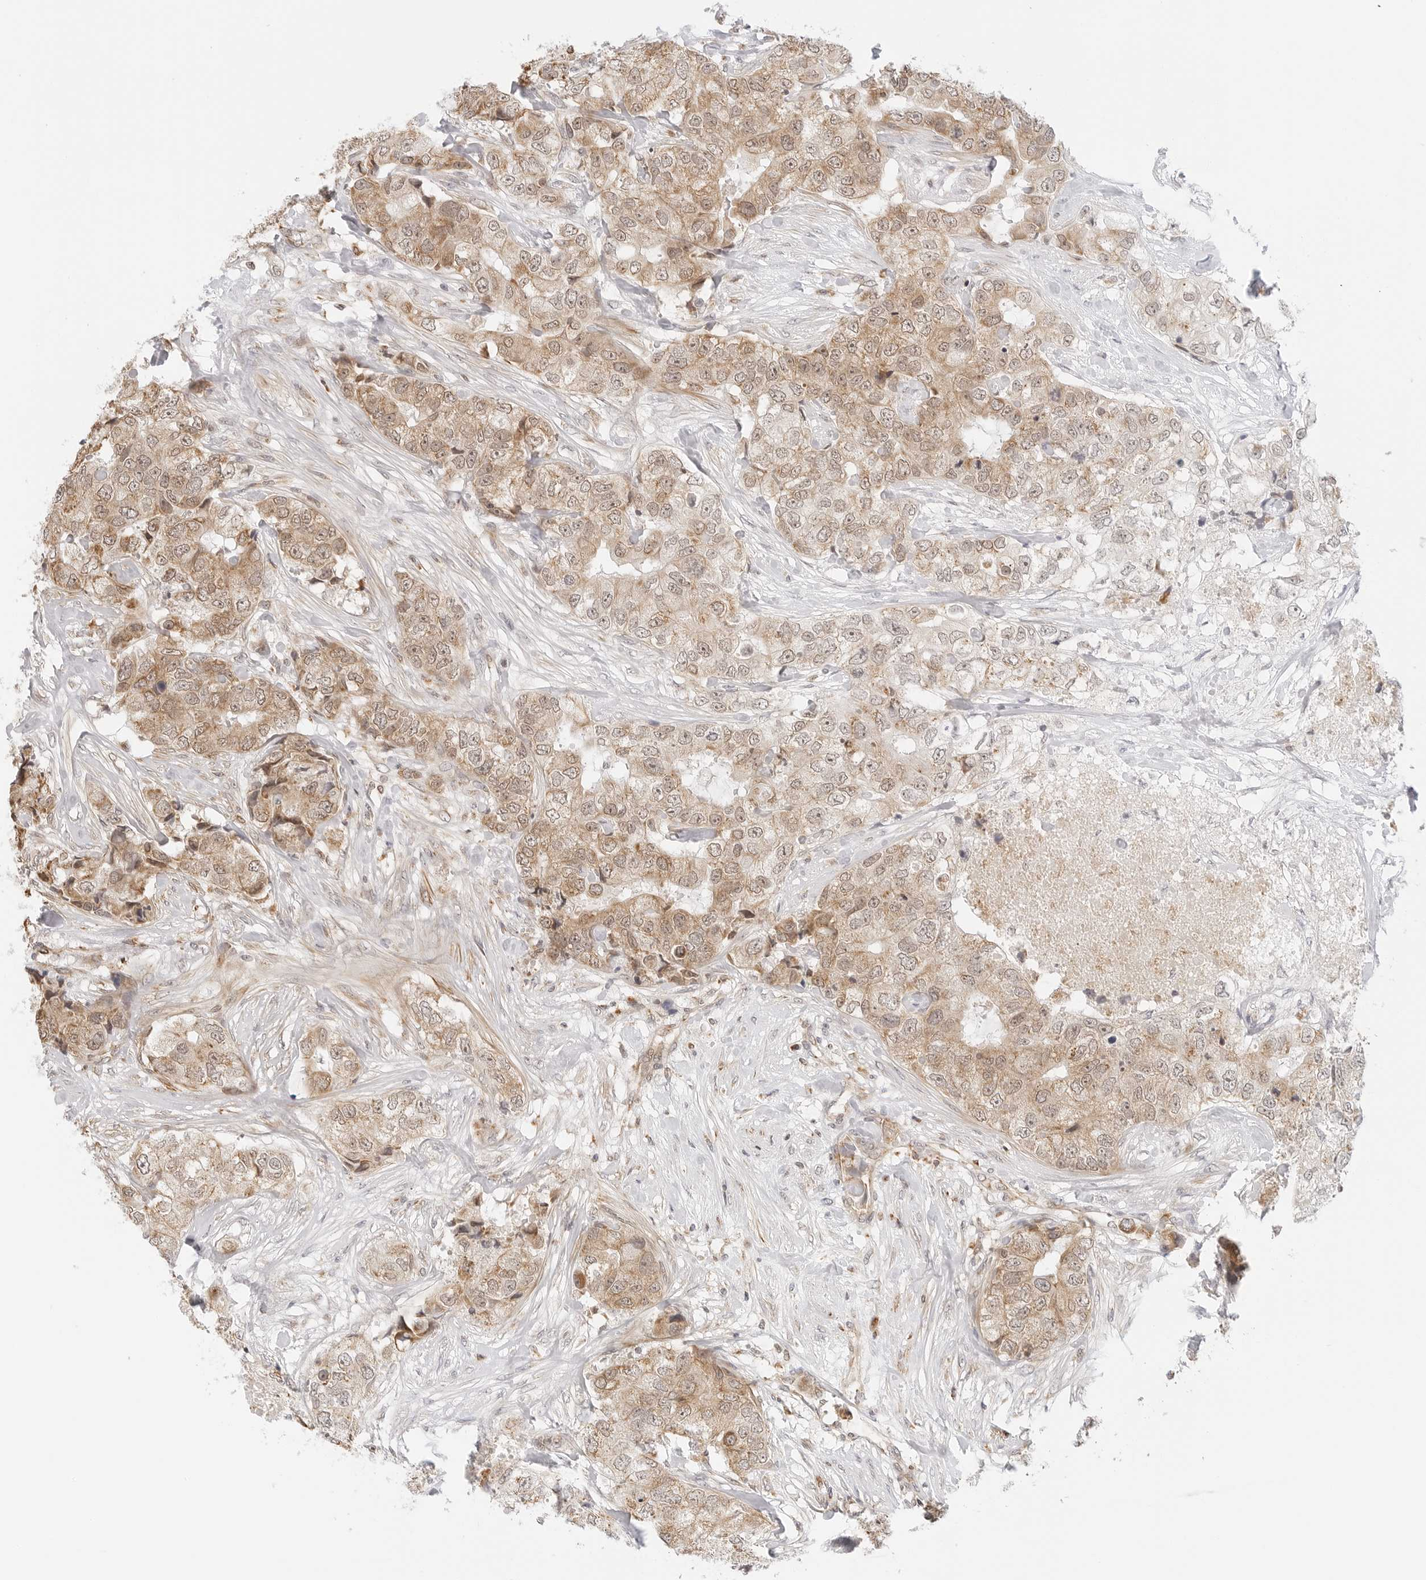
{"staining": {"intensity": "moderate", "quantity": ">75%", "location": "cytoplasmic/membranous,nuclear"}, "tissue": "breast cancer", "cell_type": "Tumor cells", "image_type": "cancer", "snomed": [{"axis": "morphology", "description": "Duct carcinoma"}, {"axis": "topography", "description": "Breast"}], "caption": "A medium amount of moderate cytoplasmic/membranous and nuclear expression is appreciated in about >75% of tumor cells in breast infiltrating ductal carcinoma tissue. (Stains: DAB in brown, nuclei in blue, Microscopy: brightfield microscopy at high magnification).", "gene": "GORAB", "patient": {"sex": "female", "age": 62}}